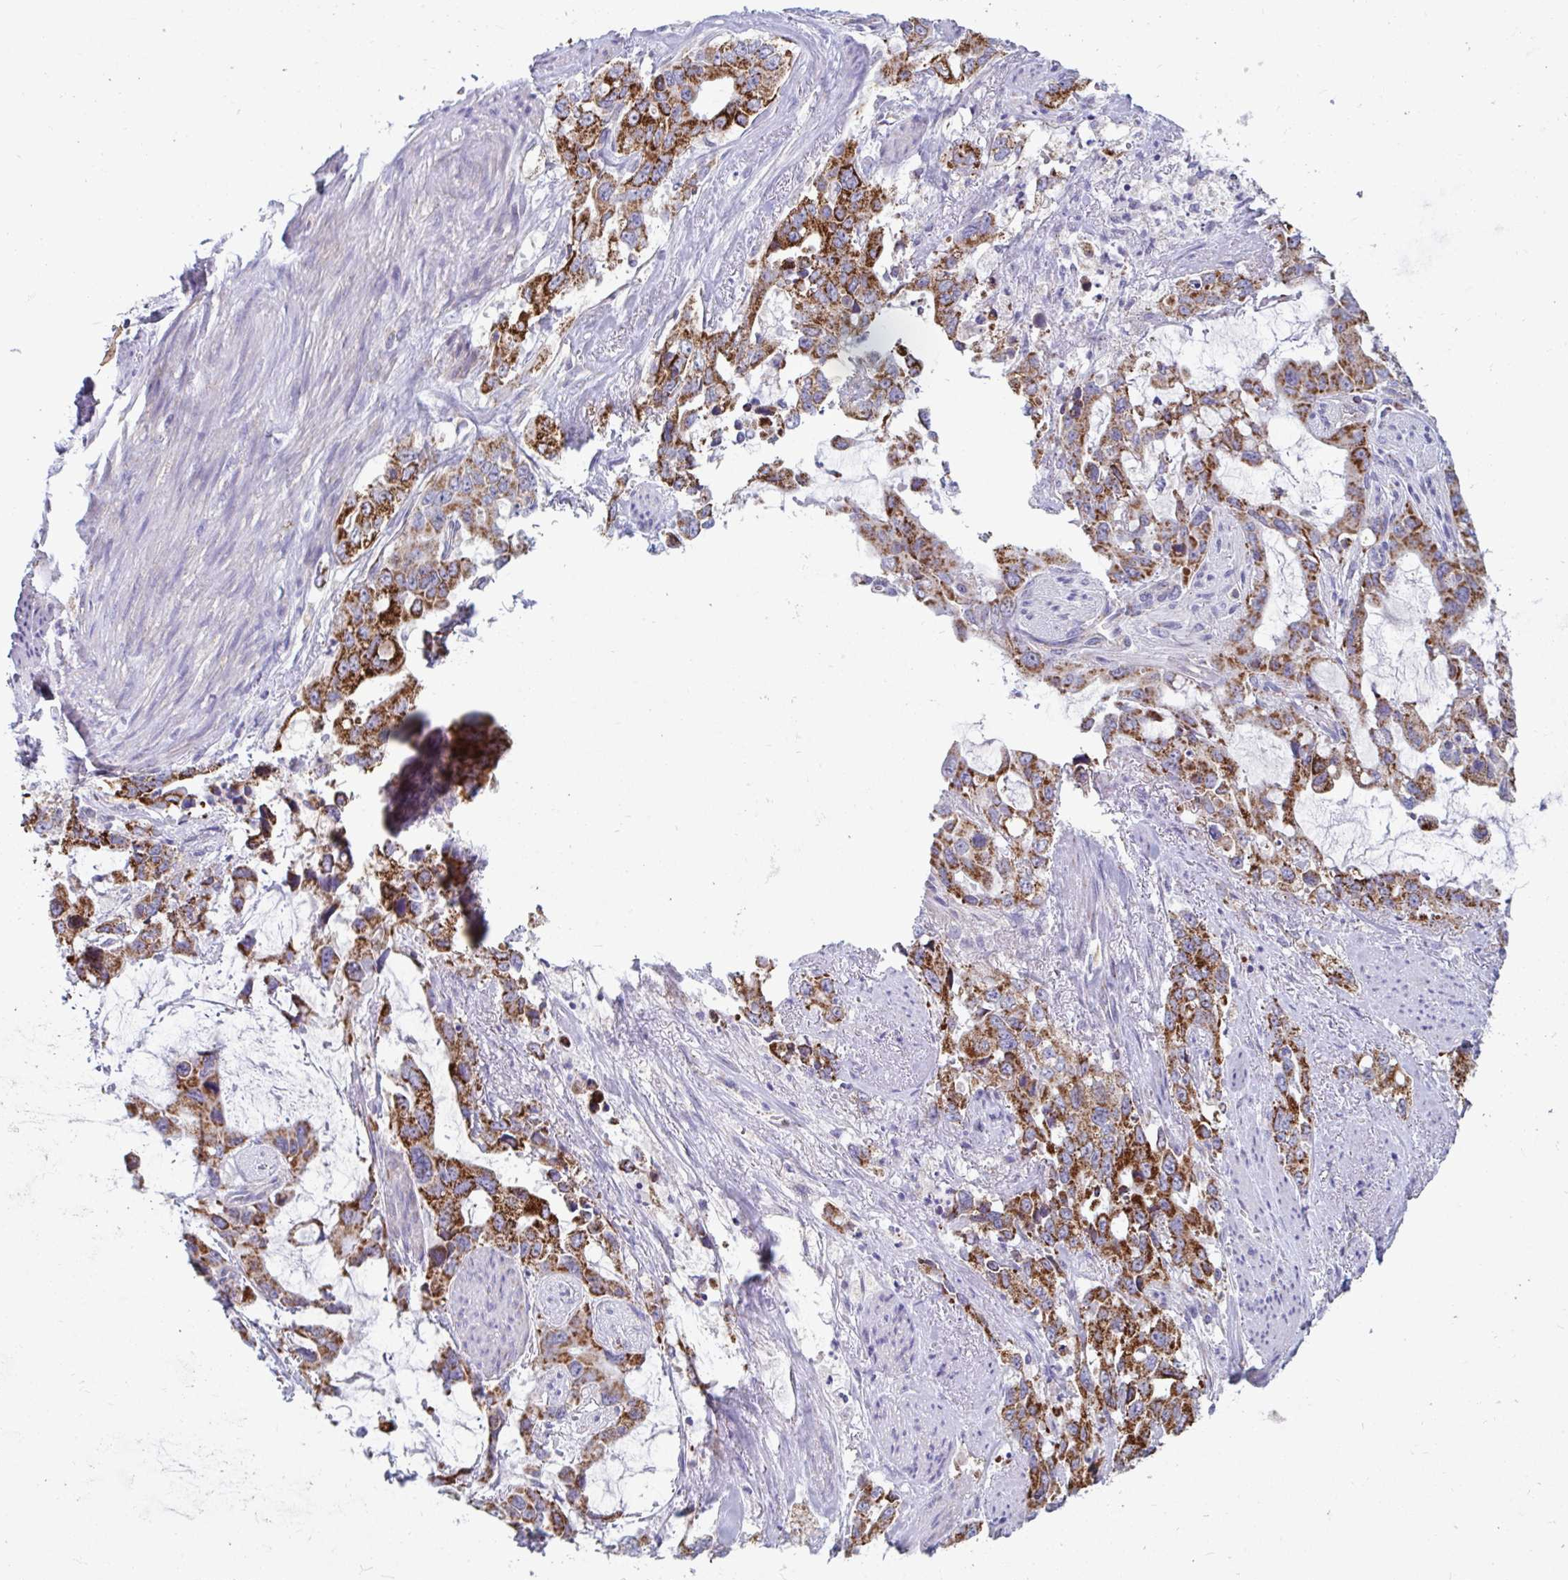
{"staining": {"intensity": "moderate", "quantity": ">75%", "location": "cytoplasmic/membranous"}, "tissue": "stomach cancer", "cell_type": "Tumor cells", "image_type": "cancer", "snomed": [{"axis": "morphology", "description": "Adenocarcinoma, NOS"}, {"axis": "topography", "description": "Stomach, upper"}], "caption": "An immunohistochemistry photomicrograph of neoplastic tissue is shown. Protein staining in brown labels moderate cytoplasmic/membranous positivity in stomach cancer (adenocarcinoma) within tumor cells.", "gene": "BCAT2", "patient": {"sex": "male", "age": 85}}